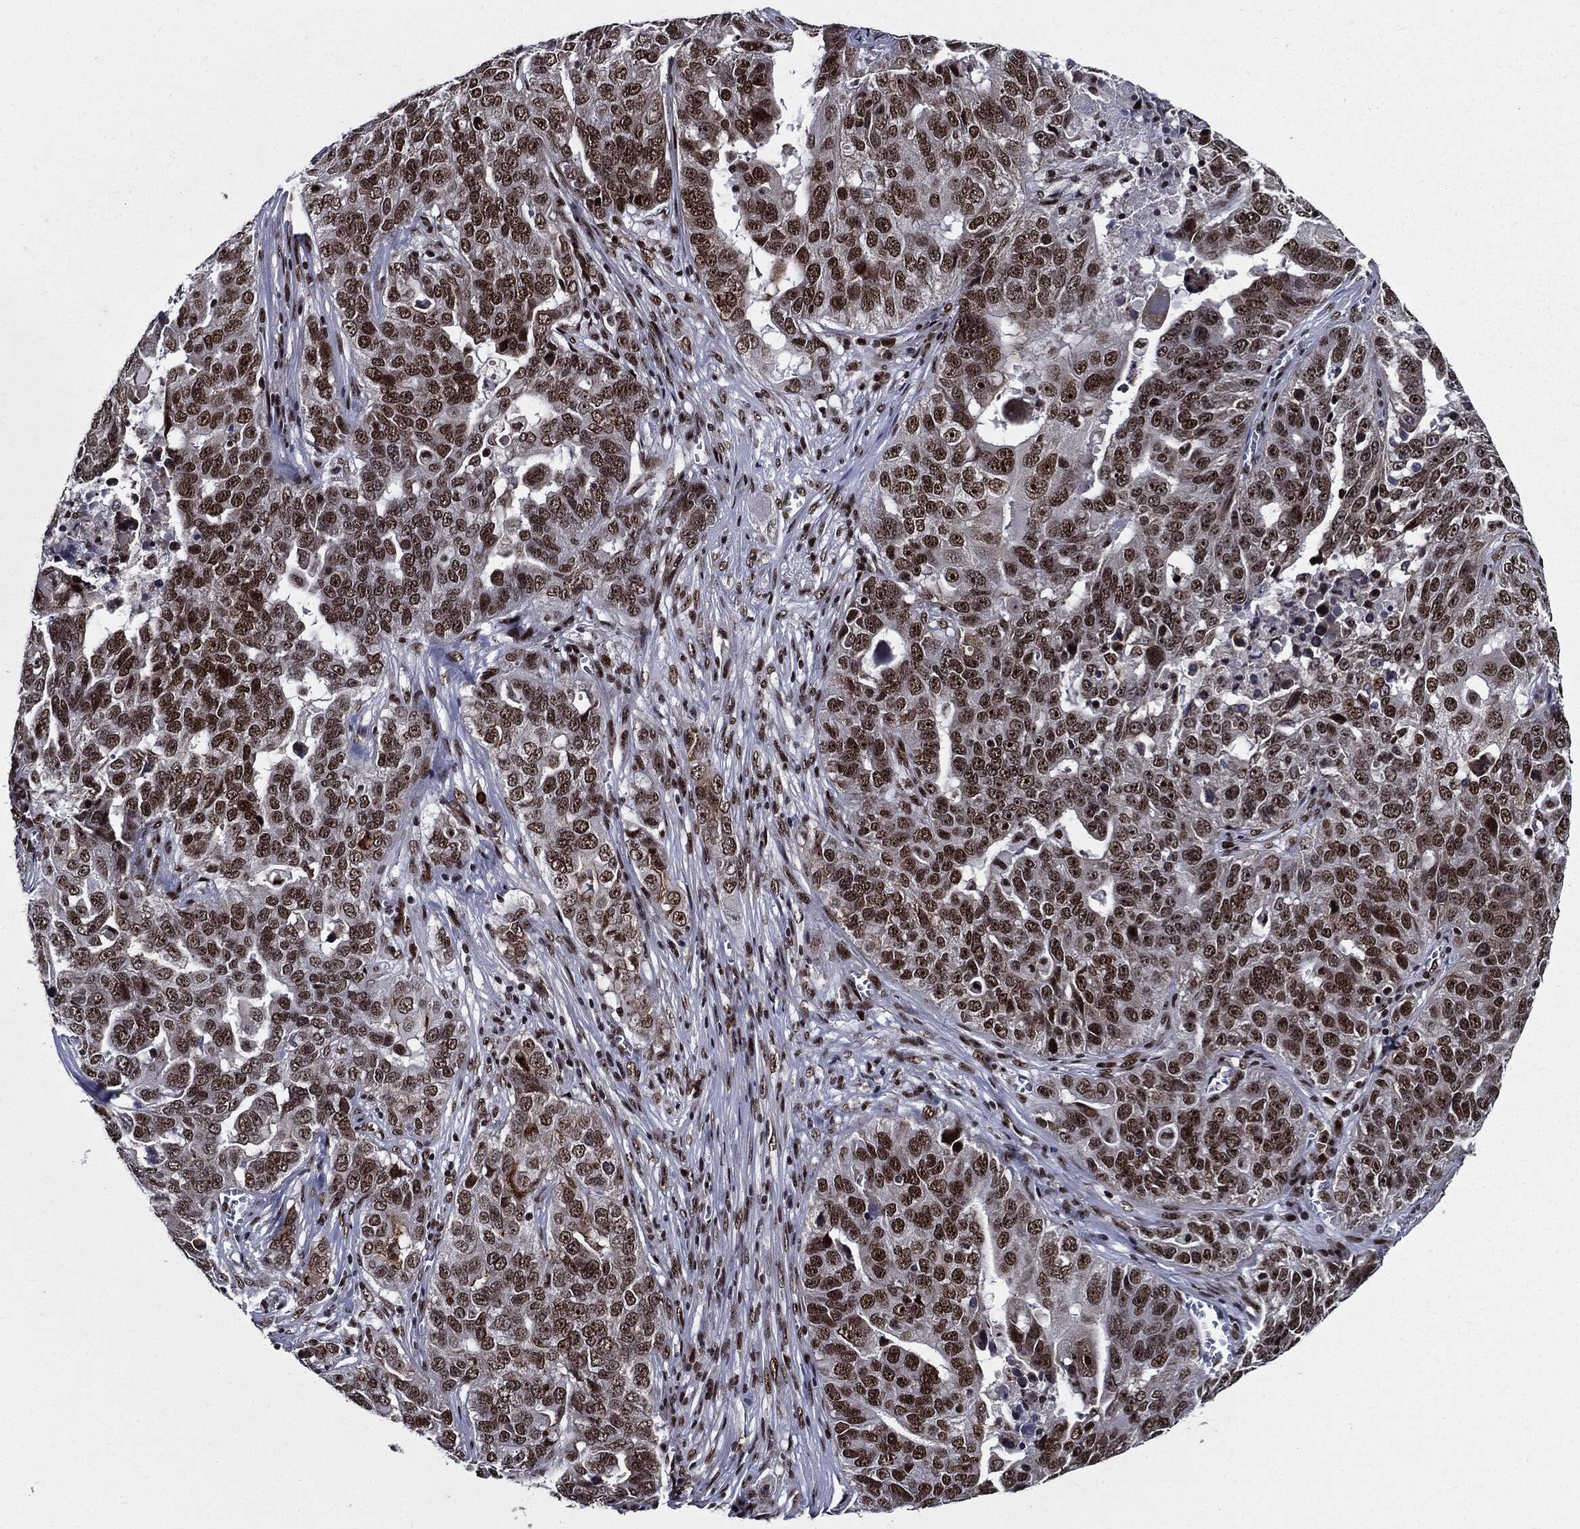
{"staining": {"intensity": "moderate", "quantity": ">75%", "location": "nuclear"}, "tissue": "ovarian cancer", "cell_type": "Tumor cells", "image_type": "cancer", "snomed": [{"axis": "morphology", "description": "Carcinoma, endometroid"}, {"axis": "topography", "description": "Soft tissue"}, {"axis": "topography", "description": "Ovary"}], "caption": "Immunohistochemical staining of human ovarian endometroid carcinoma exhibits moderate nuclear protein expression in approximately >75% of tumor cells.", "gene": "ZFP91", "patient": {"sex": "female", "age": 52}}